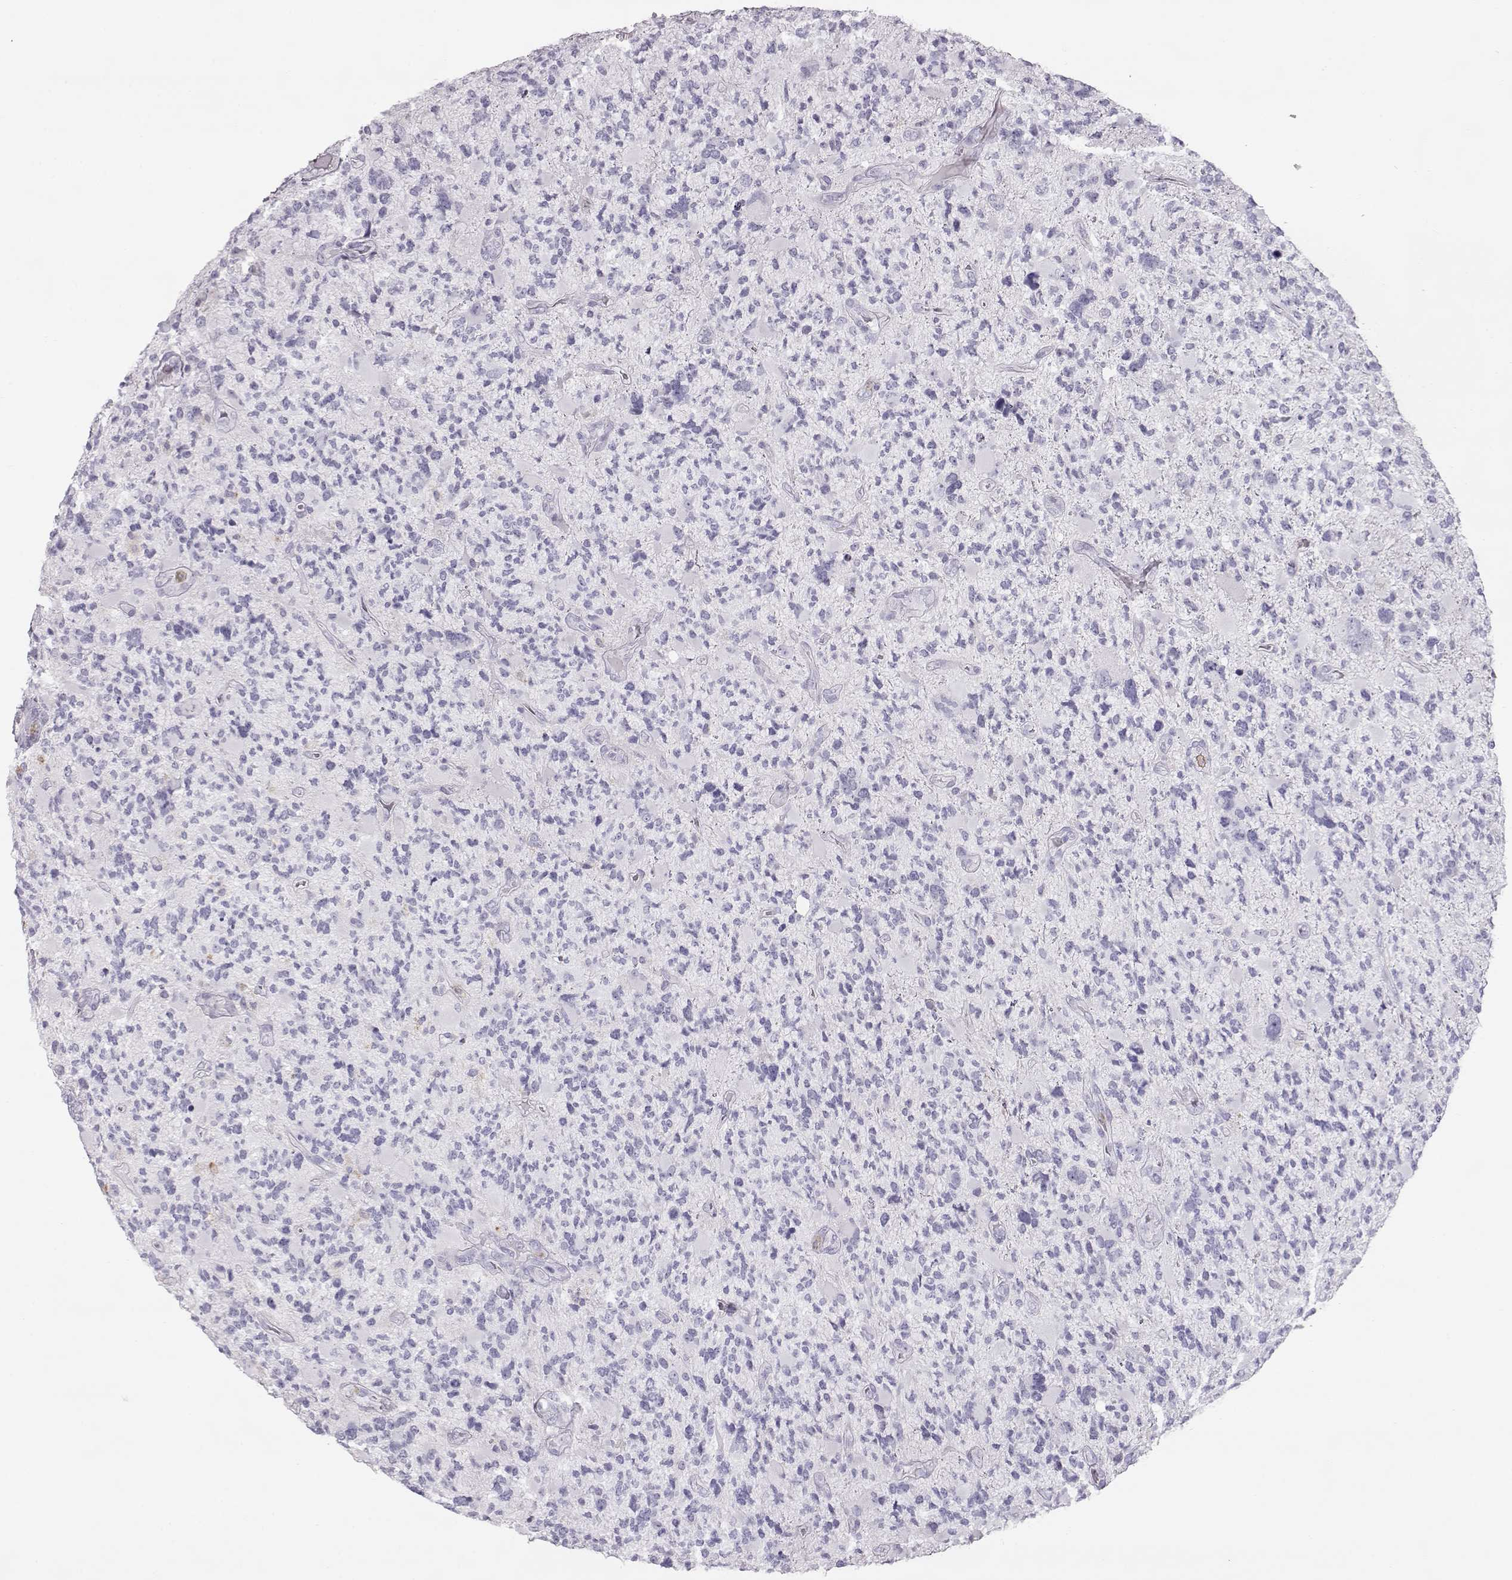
{"staining": {"intensity": "negative", "quantity": "none", "location": "none"}, "tissue": "glioma", "cell_type": "Tumor cells", "image_type": "cancer", "snomed": [{"axis": "morphology", "description": "Glioma, malignant, High grade"}, {"axis": "topography", "description": "Brain"}], "caption": "Tumor cells are negative for protein expression in human glioma.", "gene": "MIP", "patient": {"sex": "female", "age": 71}}